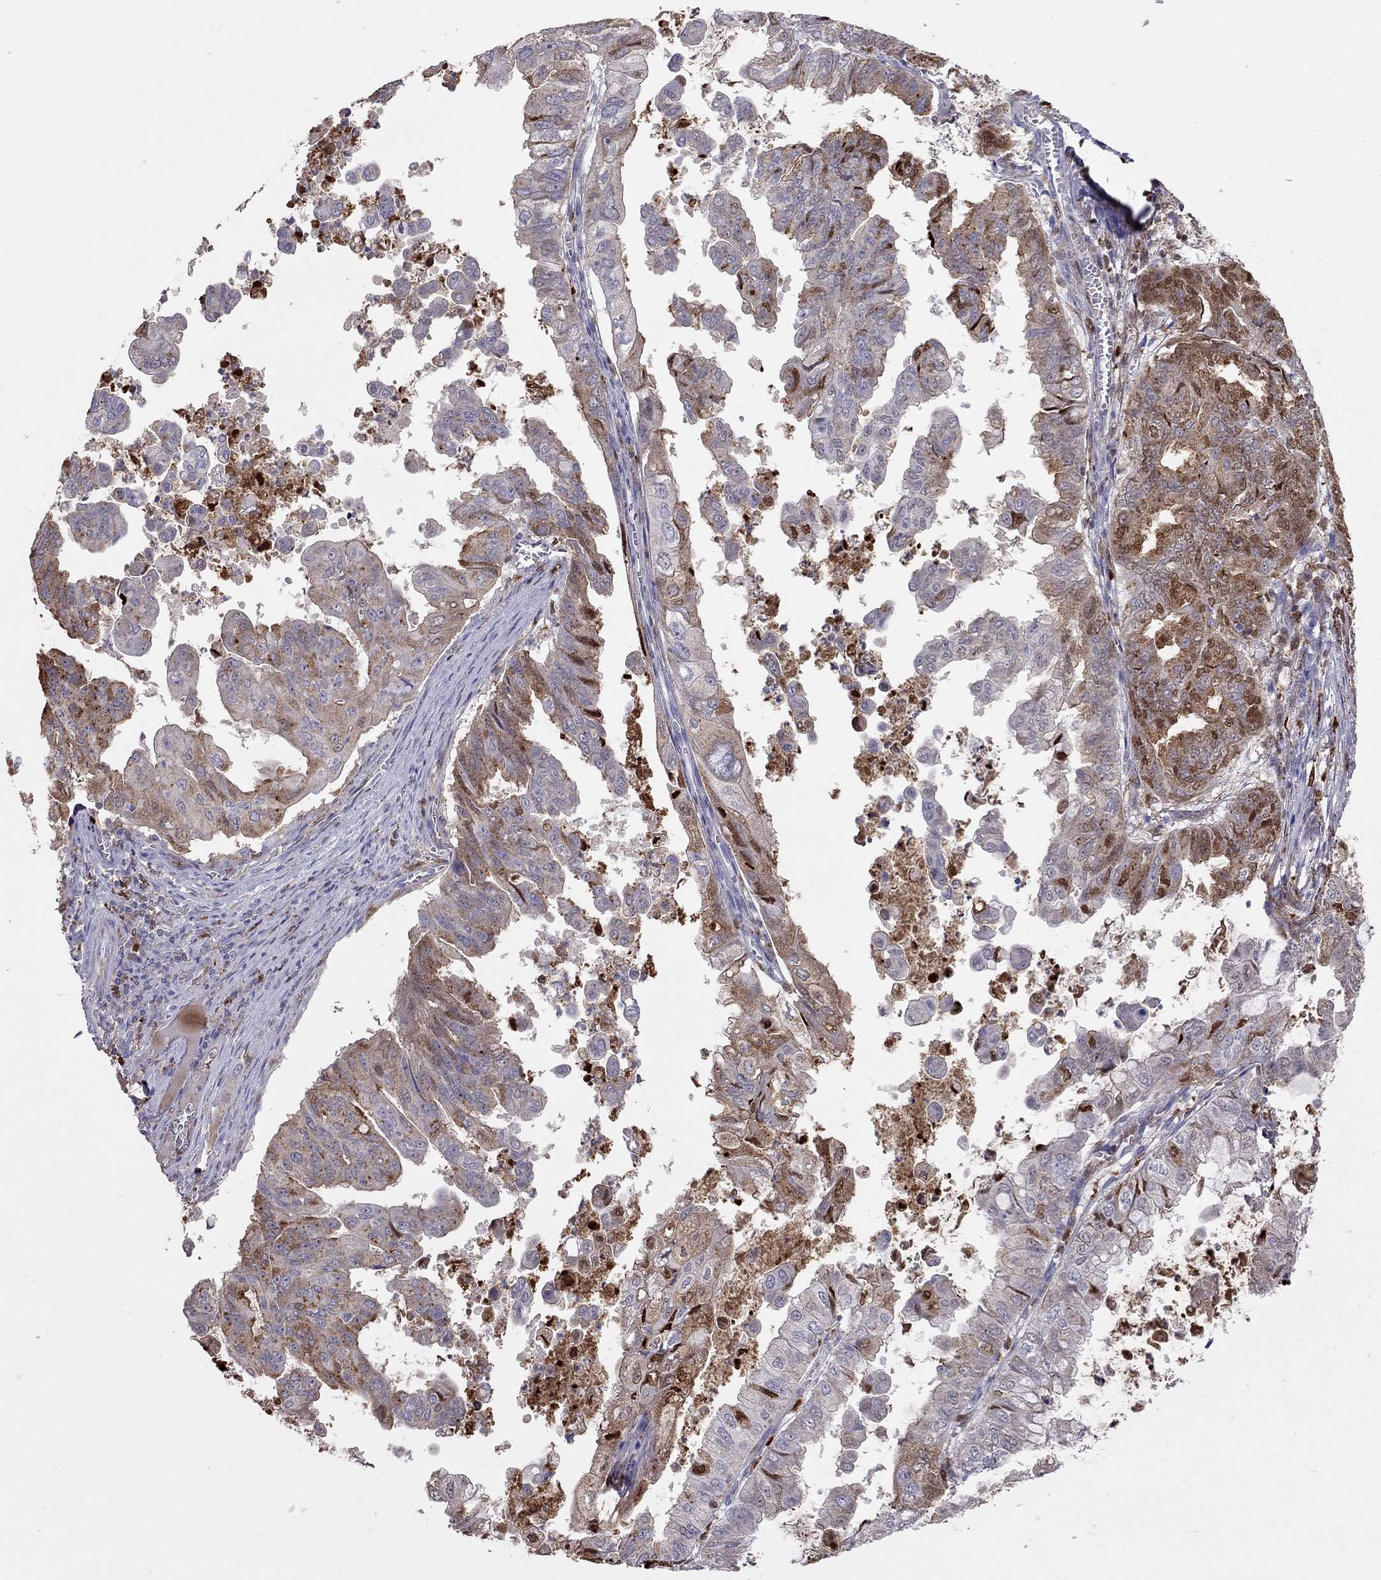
{"staining": {"intensity": "moderate", "quantity": "<25%", "location": "cytoplasmic/membranous"}, "tissue": "stomach cancer", "cell_type": "Tumor cells", "image_type": "cancer", "snomed": [{"axis": "morphology", "description": "Adenocarcinoma, NOS"}, {"axis": "topography", "description": "Stomach, upper"}], "caption": "A histopathology image of human stomach adenocarcinoma stained for a protein exhibits moderate cytoplasmic/membranous brown staining in tumor cells.", "gene": "SERPINA3", "patient": {"sex": "male", "age": 80}}